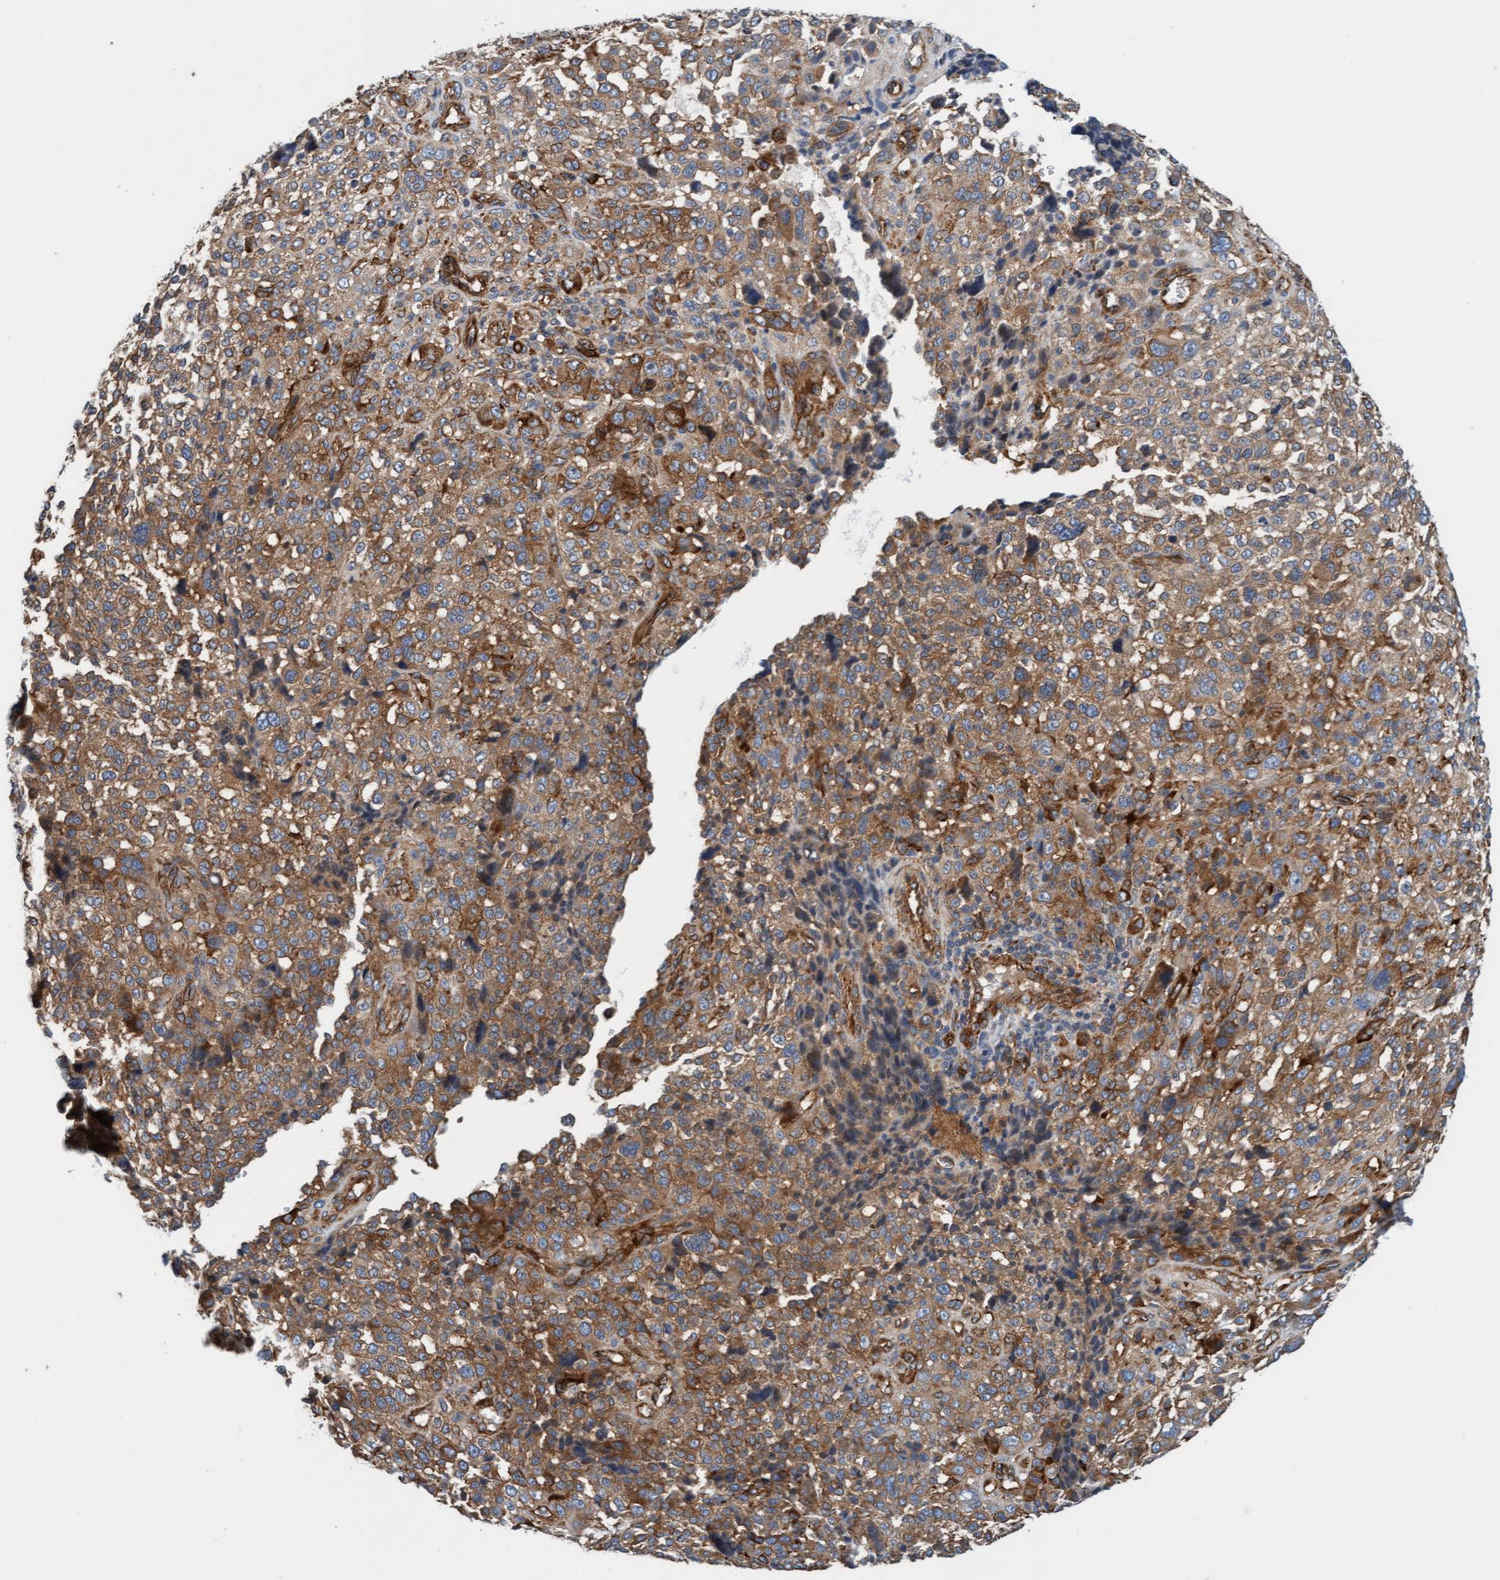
{"staining": {"intensity": "moderate", "quantity": ">75%", "location": "cytoplasmic/membranous"}, "tissue": "melanoma", "cell_type": "Tumor cells", "image_type": "cancer", "snomed": [{"axis": "morphology", "description": "Malignant melanoma, NOS"}, {"axis": "topography", "description": "Skin"}], "caption": "Melanoma stained for a protein (brown) exhibits moderate cytoplasmic/membranous positive staining in about >75% of tumor cells.", "gene": "FMNL3", "patient": {"sex": "female", "age": 55}}